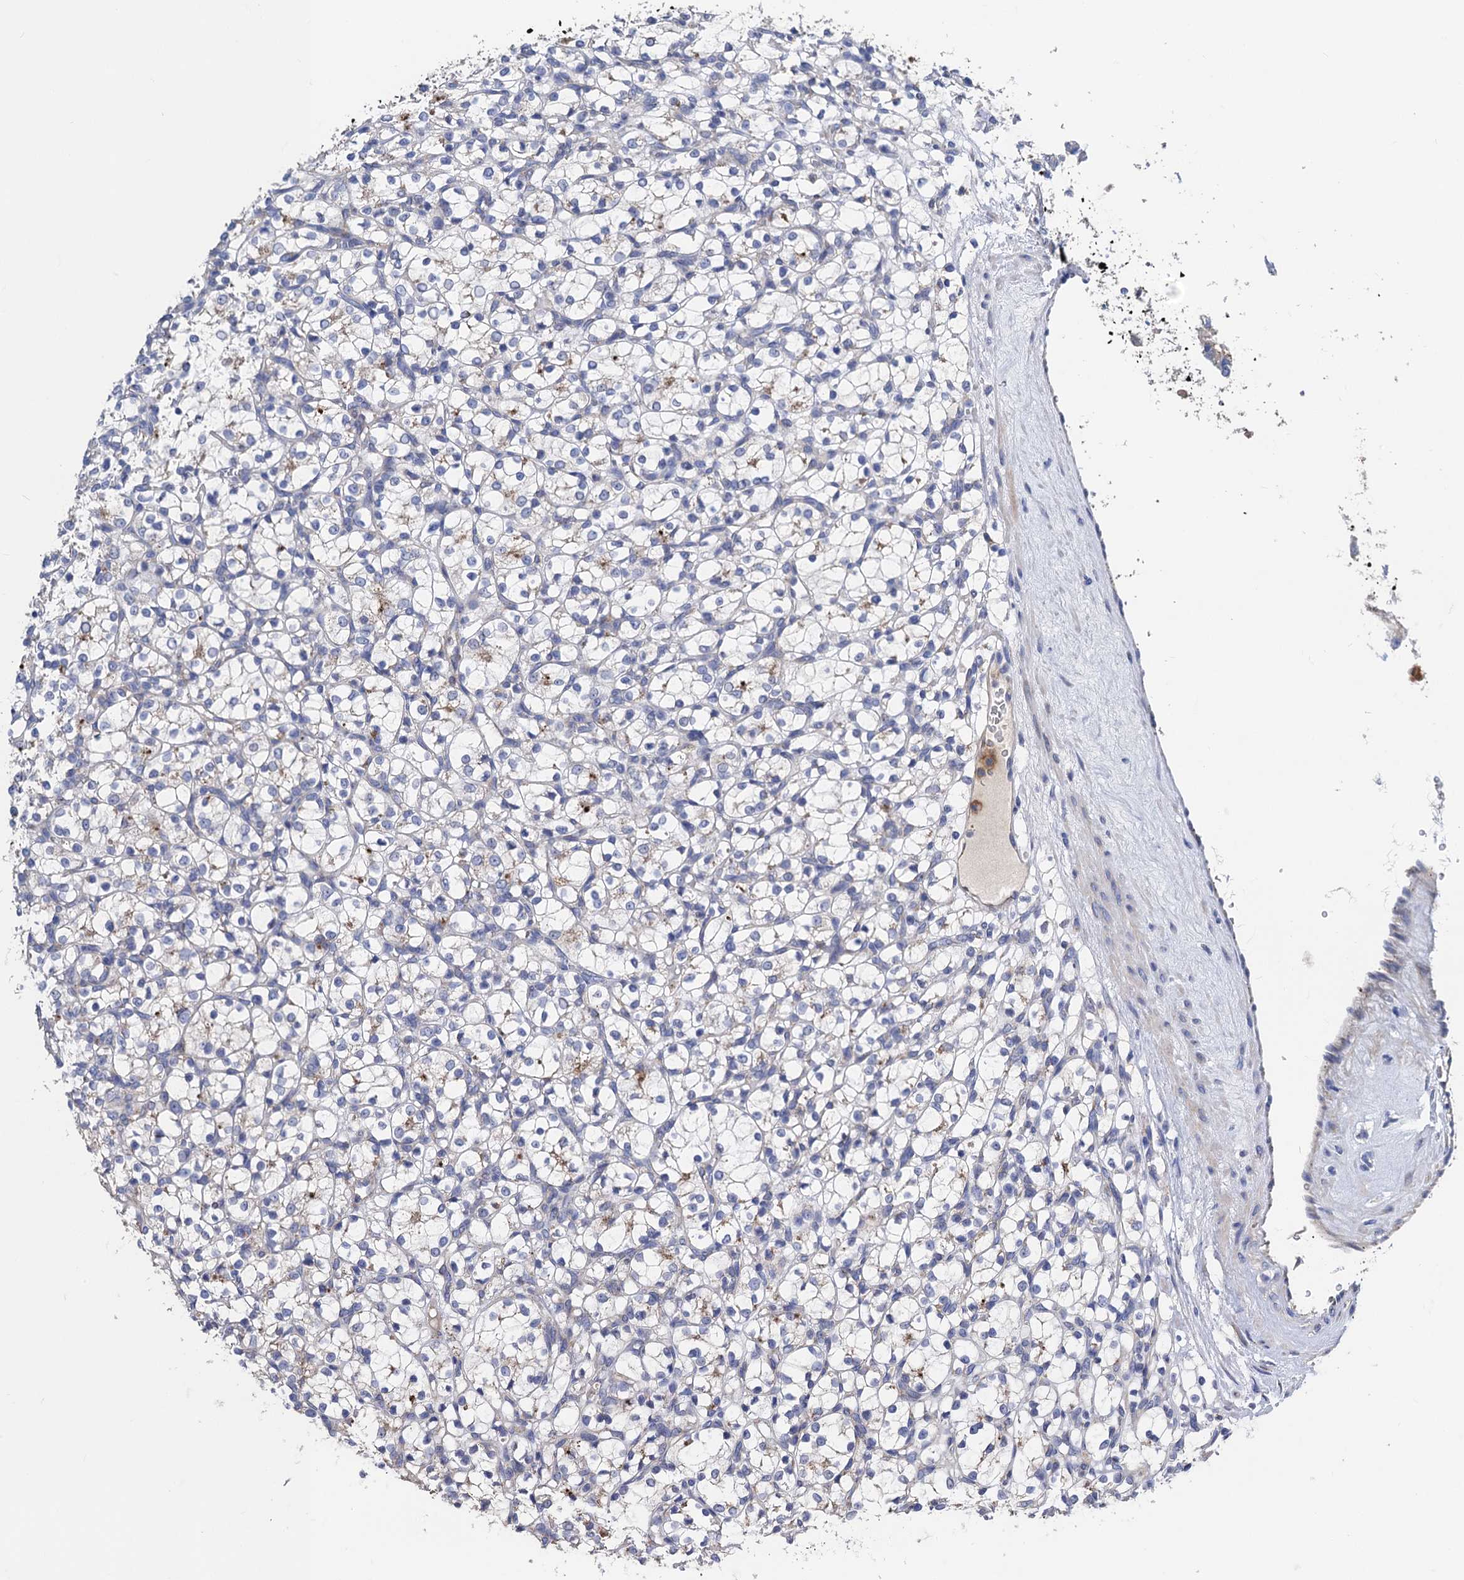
{"staining": {"intensity": "negative", "quantity": "none", "location": "none"}, "tissue": "renal cancer", "cell_type": "Tumor cells", "image_type": "cancer", "snomed": [{"axis": "morphology", "description": "Adenocarcinoma, NOS"}, {"axis": "topography", "description": "Kidney"}], "caption": "IHC photomicrograph of neoplastic tissue: human renal adenocarcinoma stained with DAB demonstrates no significant protein staining in tumor cells.", "gene": "FREM3", "patient": {"sex": "female", "age": 69}}